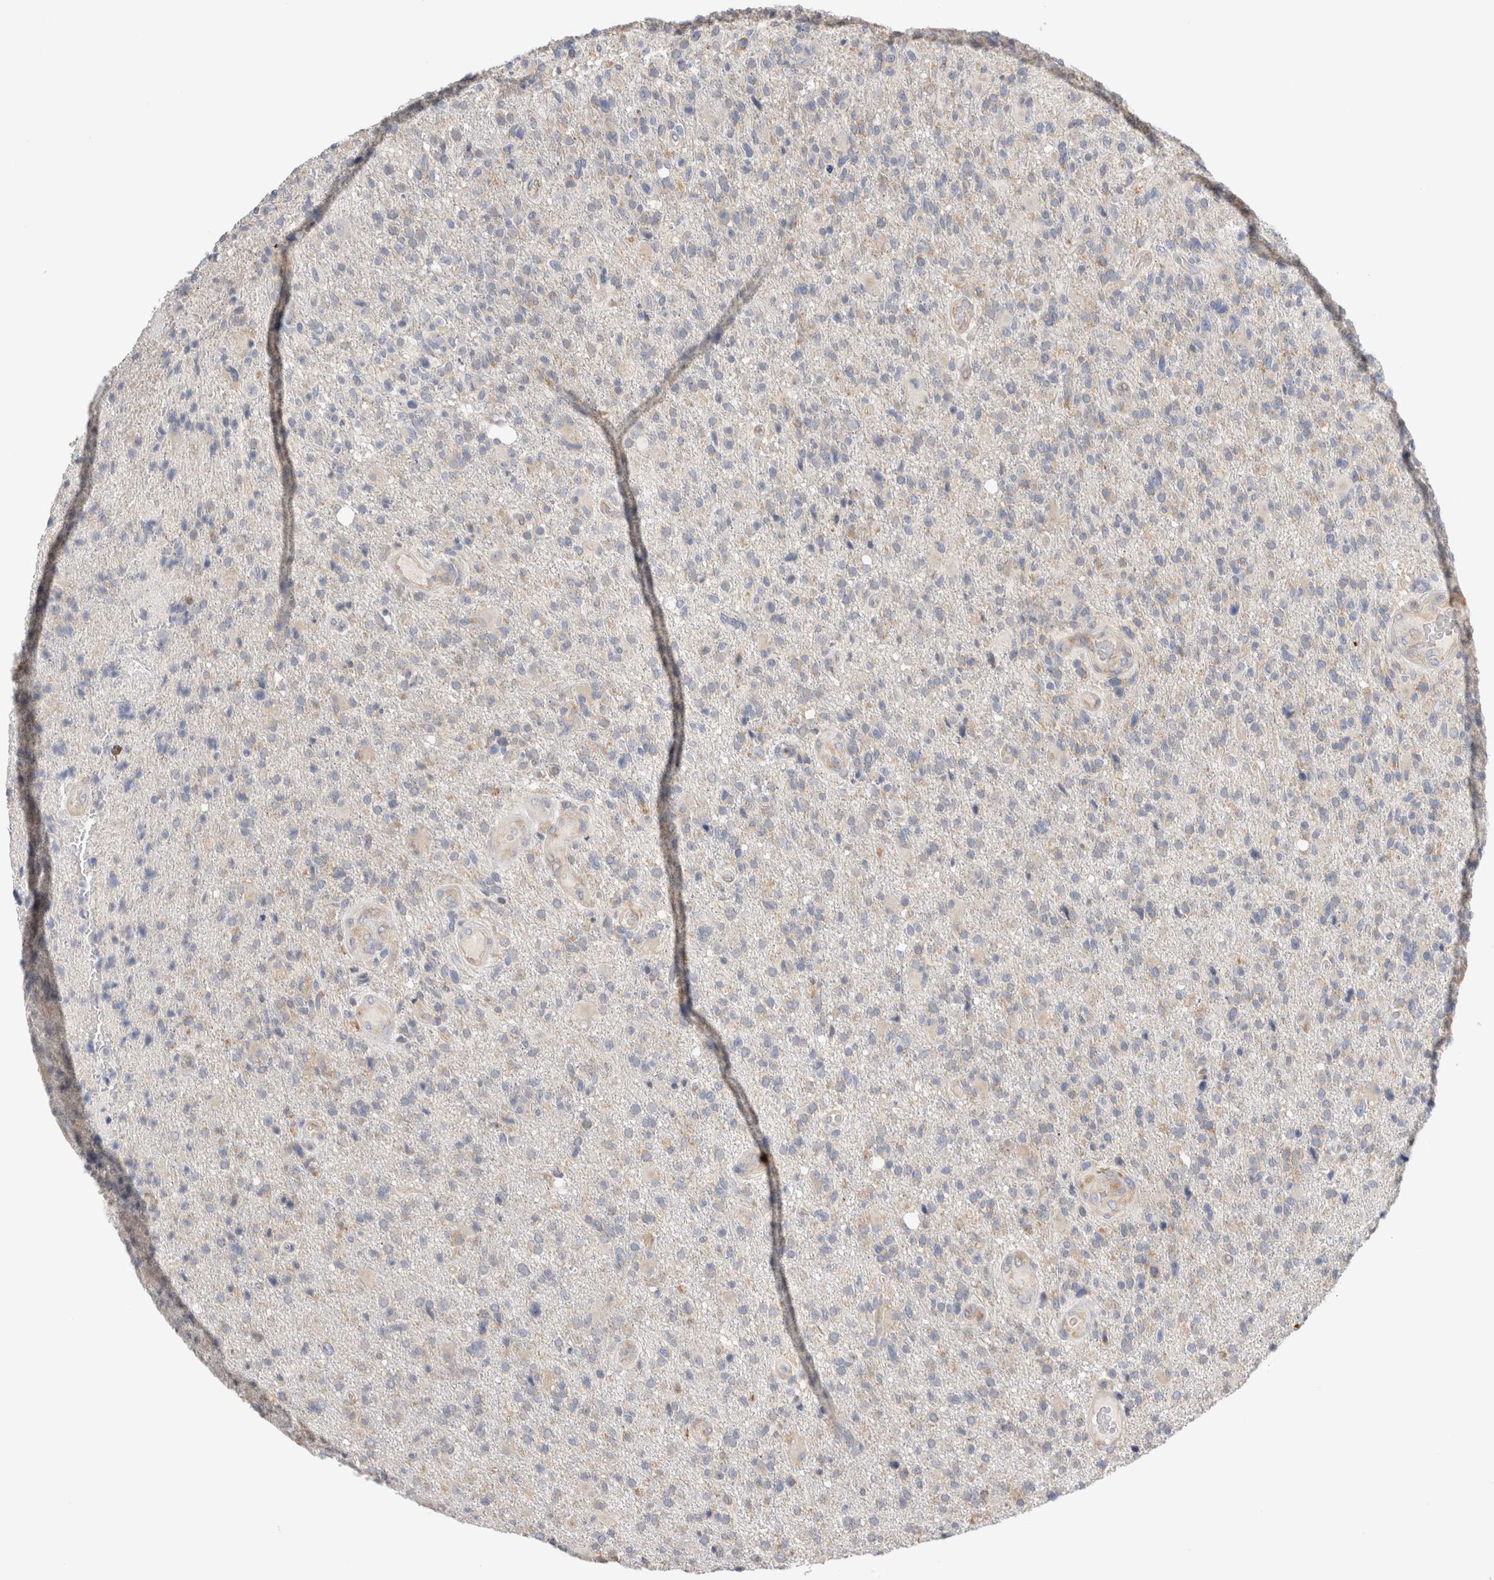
{"staining": {"intensity": "weak", "quantity": "<25%", "location": "cytoplasmic/membranous"}, "tissue": "glioma", "cell_type": "Tumor cells", "image_type": "cancer", "snomed": [{"axis": "morphology", "description": "Glioma, malignant, High grade"}, {"axis": "topography", "description": "Brain"}], "caption": "Immunohistochemistry micrograph of human glioma stained for a protein (brown), which displays no positivity in tumor cells.", "gene": "ZNF23", "patient": {"sex": "male", "age": 72}}